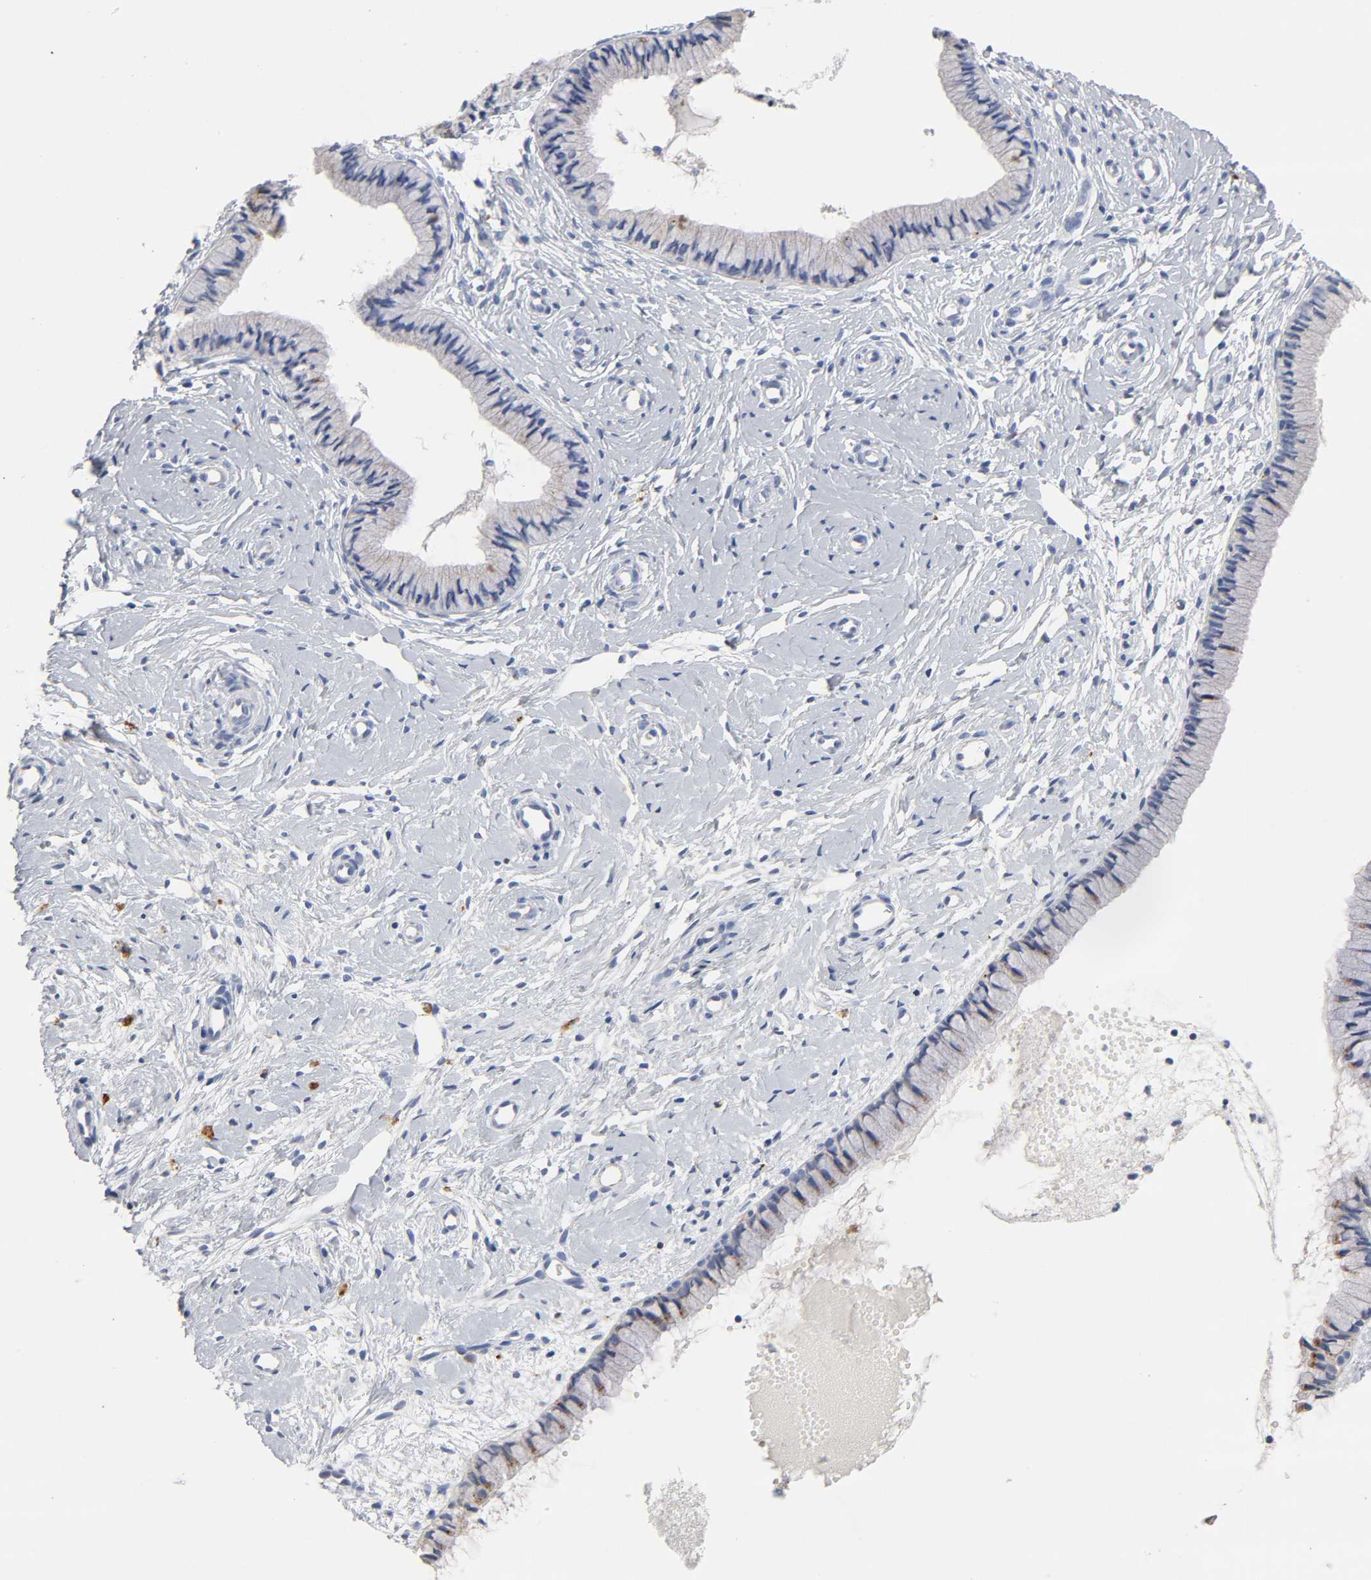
{"staining": {"intensity": "weak", "quantity": "<25%", "location": "cytoplasmic/membranous"}, "tissue": "cervix", "cell_type": "Glandular cells", "image_type": "normal", "snomed": [{"axis": "morphology", "description": "Normal tissue, NOS"}, {"axis": "topography", "description": "Cervix"}], "caption": "Glandular cells are negative for protein expression in benign human cervix.", "gene": "PLP1", "patient": {"sex": "female", "age": 46}}